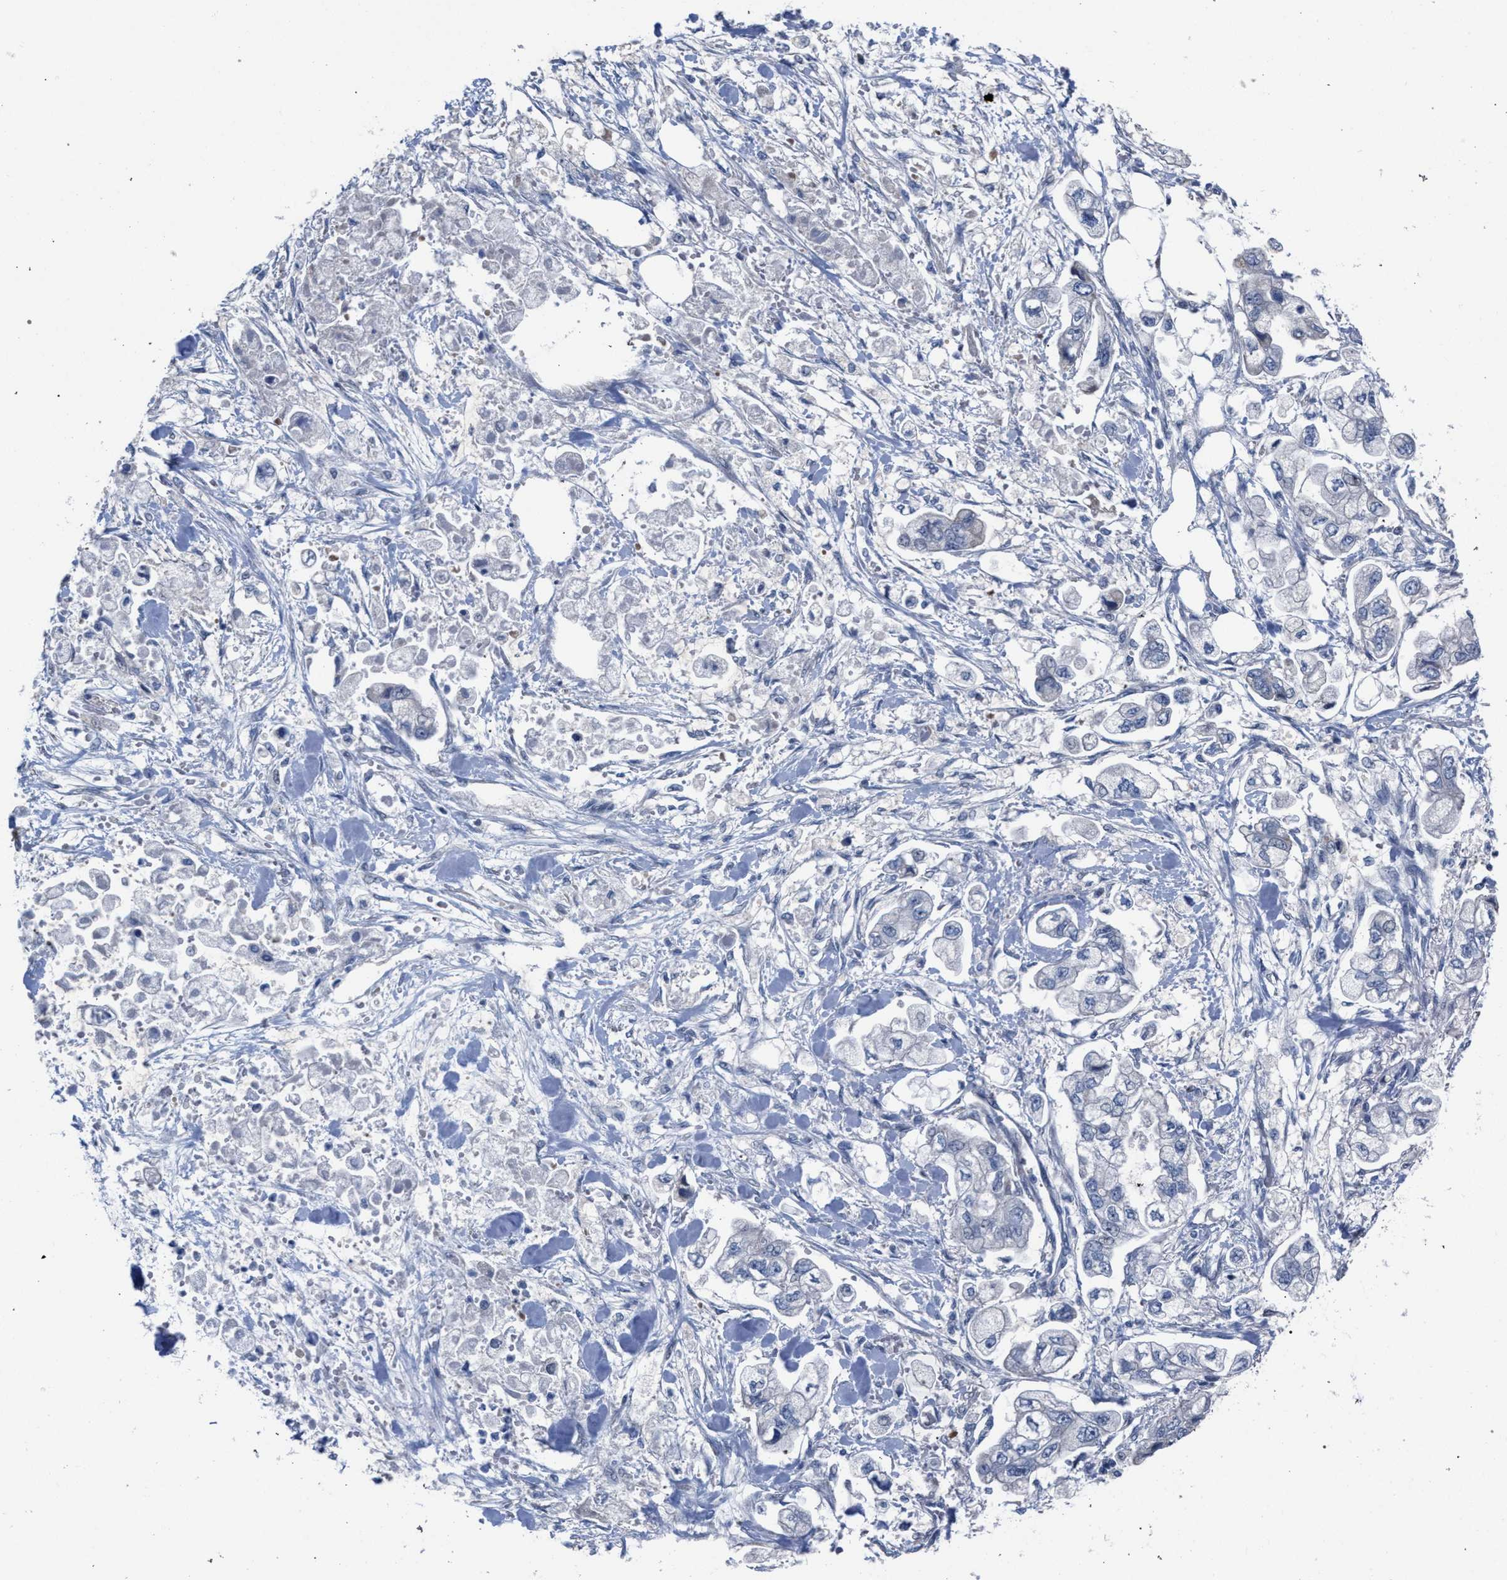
{"staining": {"intensity": "negative", "quantity": "none", "location": "none"}, "tissue": "stomach cancer", "cell_type": "Tumor cells", "image_type": "cancer", "snomed": [{"axis": "morphology", "description": "Normal tissue, NOS"}, {"axis": "morphology", "description": "Adenocarcinoma, NOS"}, {"axis": "topography", "description": "Stomach"}], "caption": "DAB (3,3'-diaminobenzidine) immunohistochemical staining of adenocarcinoma (stomach) reveals no significant positivity in tumor cells.", "gene": "RNF135", "patient": {"sex": "male", "age": 62}}